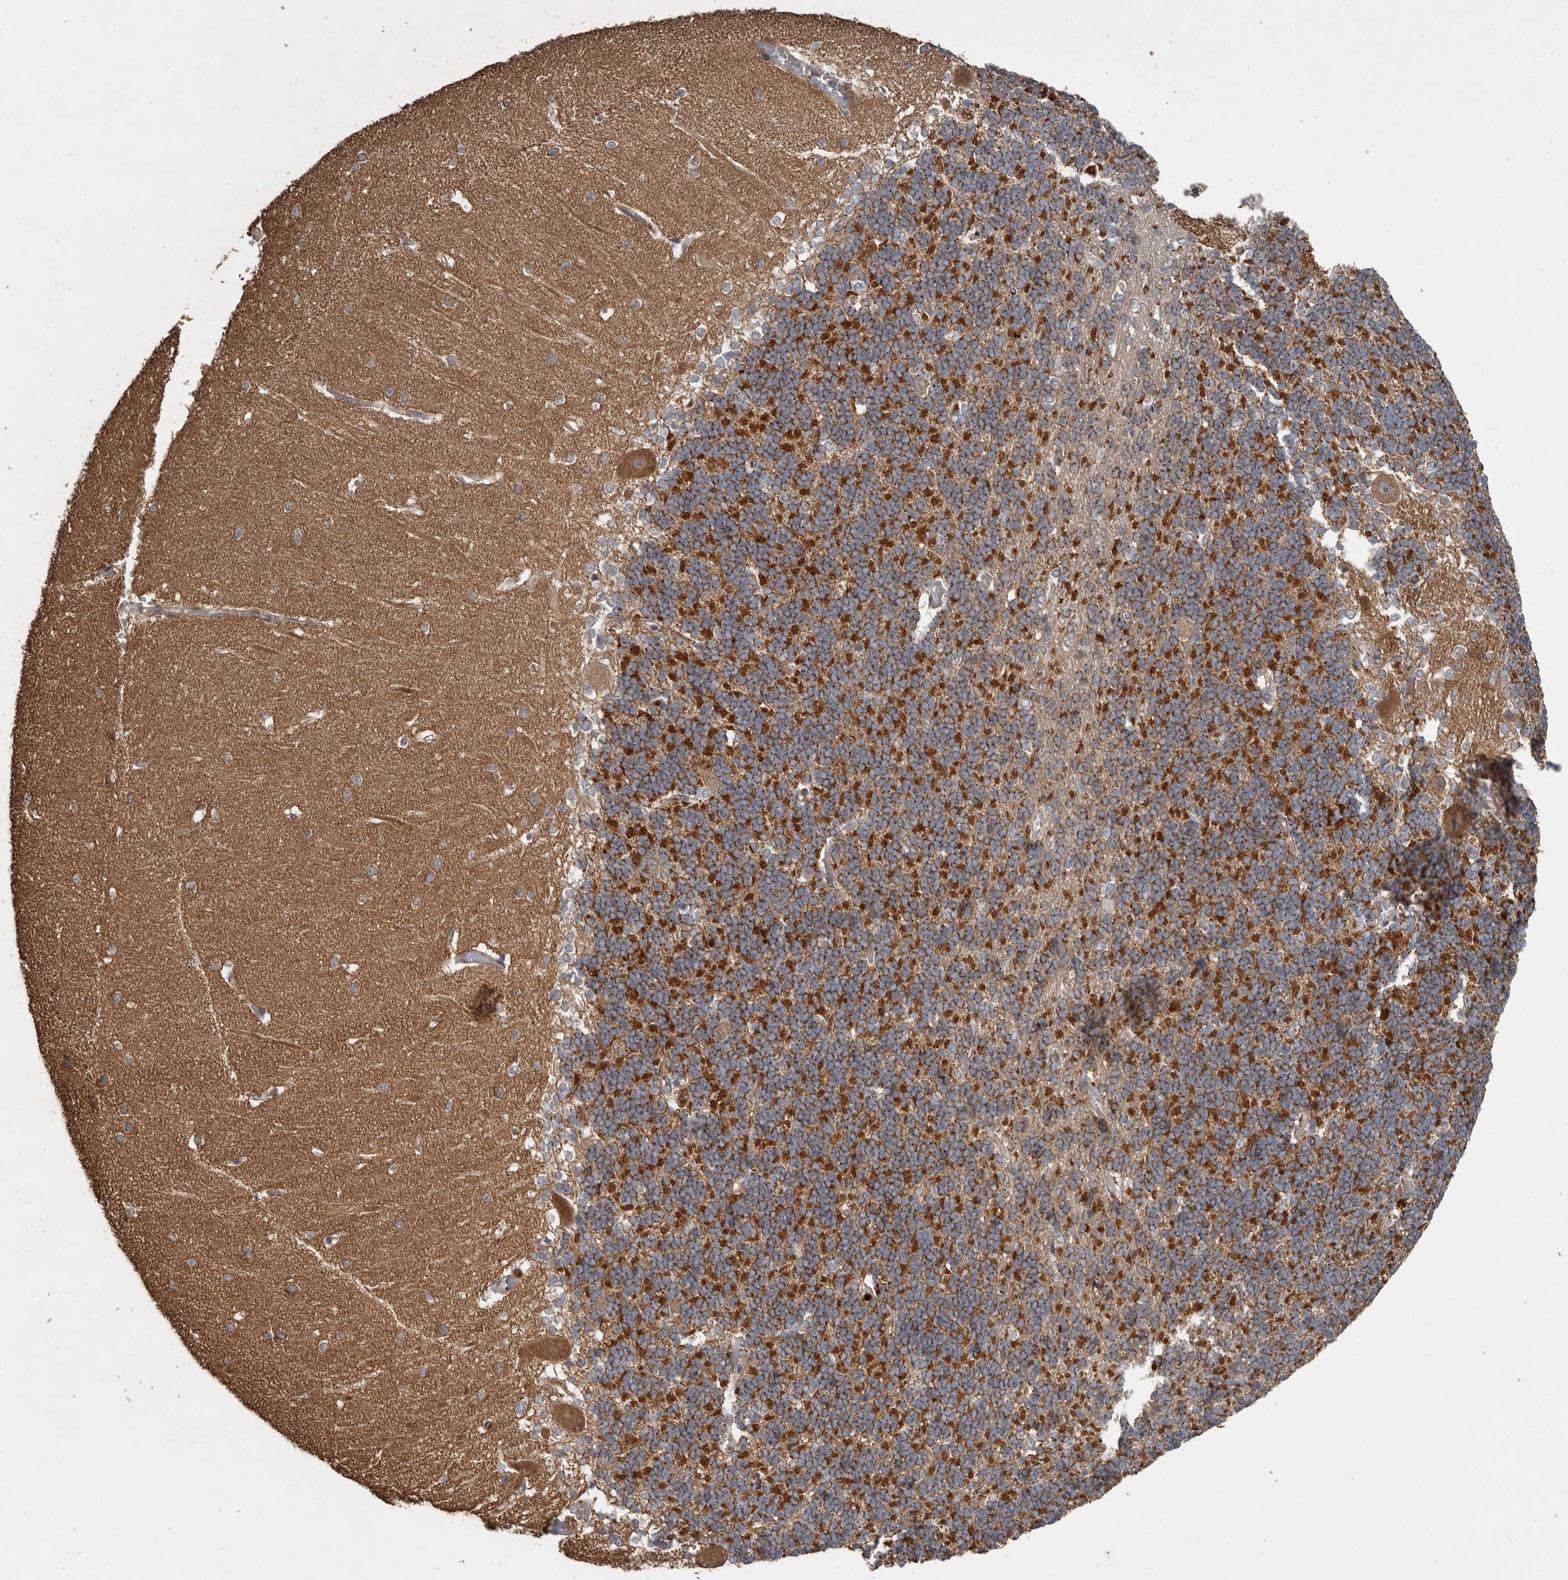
{"staining": {"intensity": "strong", "quantity": "25%-75%", "location": "cytoplasmic/membranous"}, "tissue": "cerebellum", "cell_type": "Cells in granular layer", "image_type": "normal", "snomed": [{"axis": "morphology", "description": "Normal tissue, NOS"}, {"axis": "topography", "description": "Cerebellum"}], "caption": "A high-resolution photomicrograph shows immunohistochemistry (IHC) staining of normal cerebellum, which displays strong cytoplasmic/membranous positivity in approximately 25%-75% of cells in granular layer. (DAB (3,3'-diaminobenzidine) = brown stain, brightfield microscopy at high magnification).", "gene": "DNAJB4", "patient": {"sex": "male", "age": 37}}